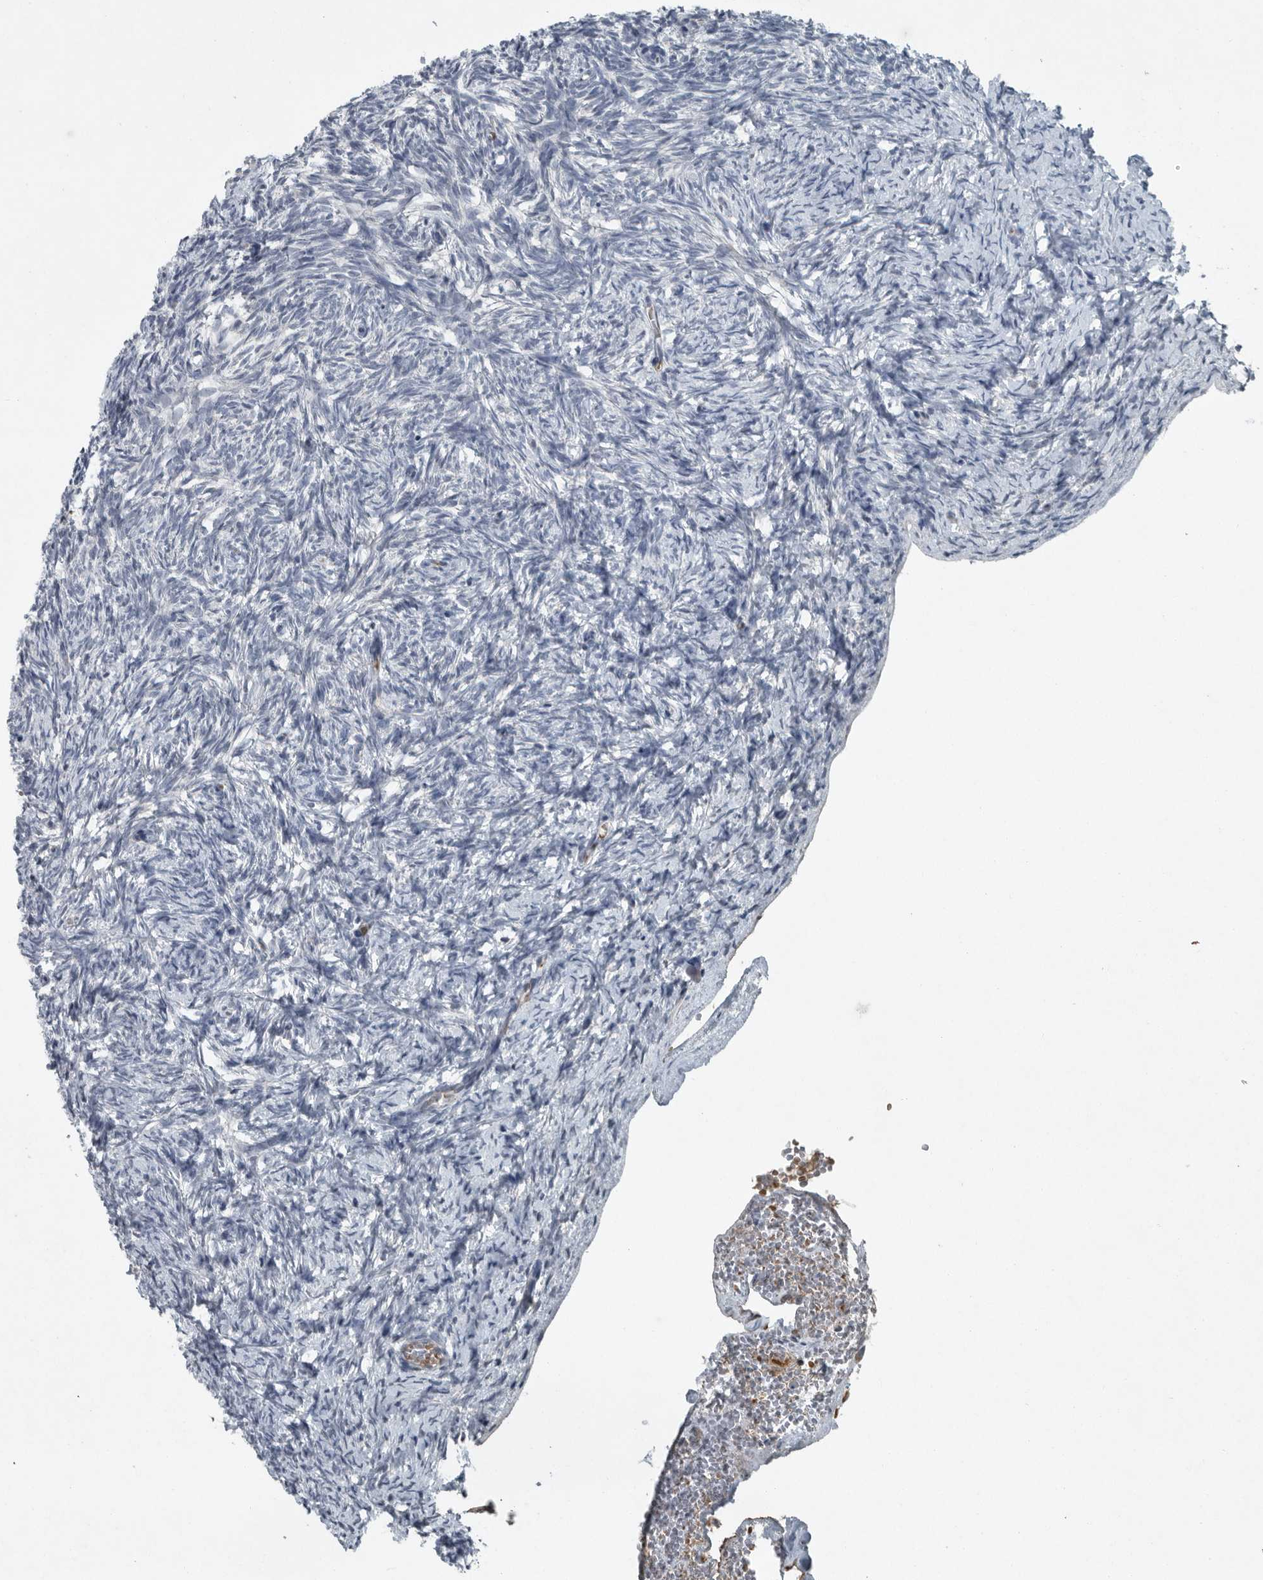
{"staining": {"intensity": "negative", "quantity": "none", "location": "none"}, "tissue": "ovary", "cell_type": "Ovarian stroma cells", "image_type": "normal", "snomed": [{"axis": "morphology", "description": "Normal tissue, NOS"}, {"axis": "topography", "description": "Ovary"}], "caption": "Immunohistochemistry photomicrograph of benign ovary: human ovary stained with DAB (3,3'-diaminobenzidine) reveals no significant protein staining in ovarian stroma cells. (Stains: DAB (3,3'-diaminobenzidine) immunohistochemistry with hematoxylin counter stain, Microscopy: brightfield microscopy at high magnification).", "gene": "MPP3", "patient": {"sex": "female", "age": 34}}